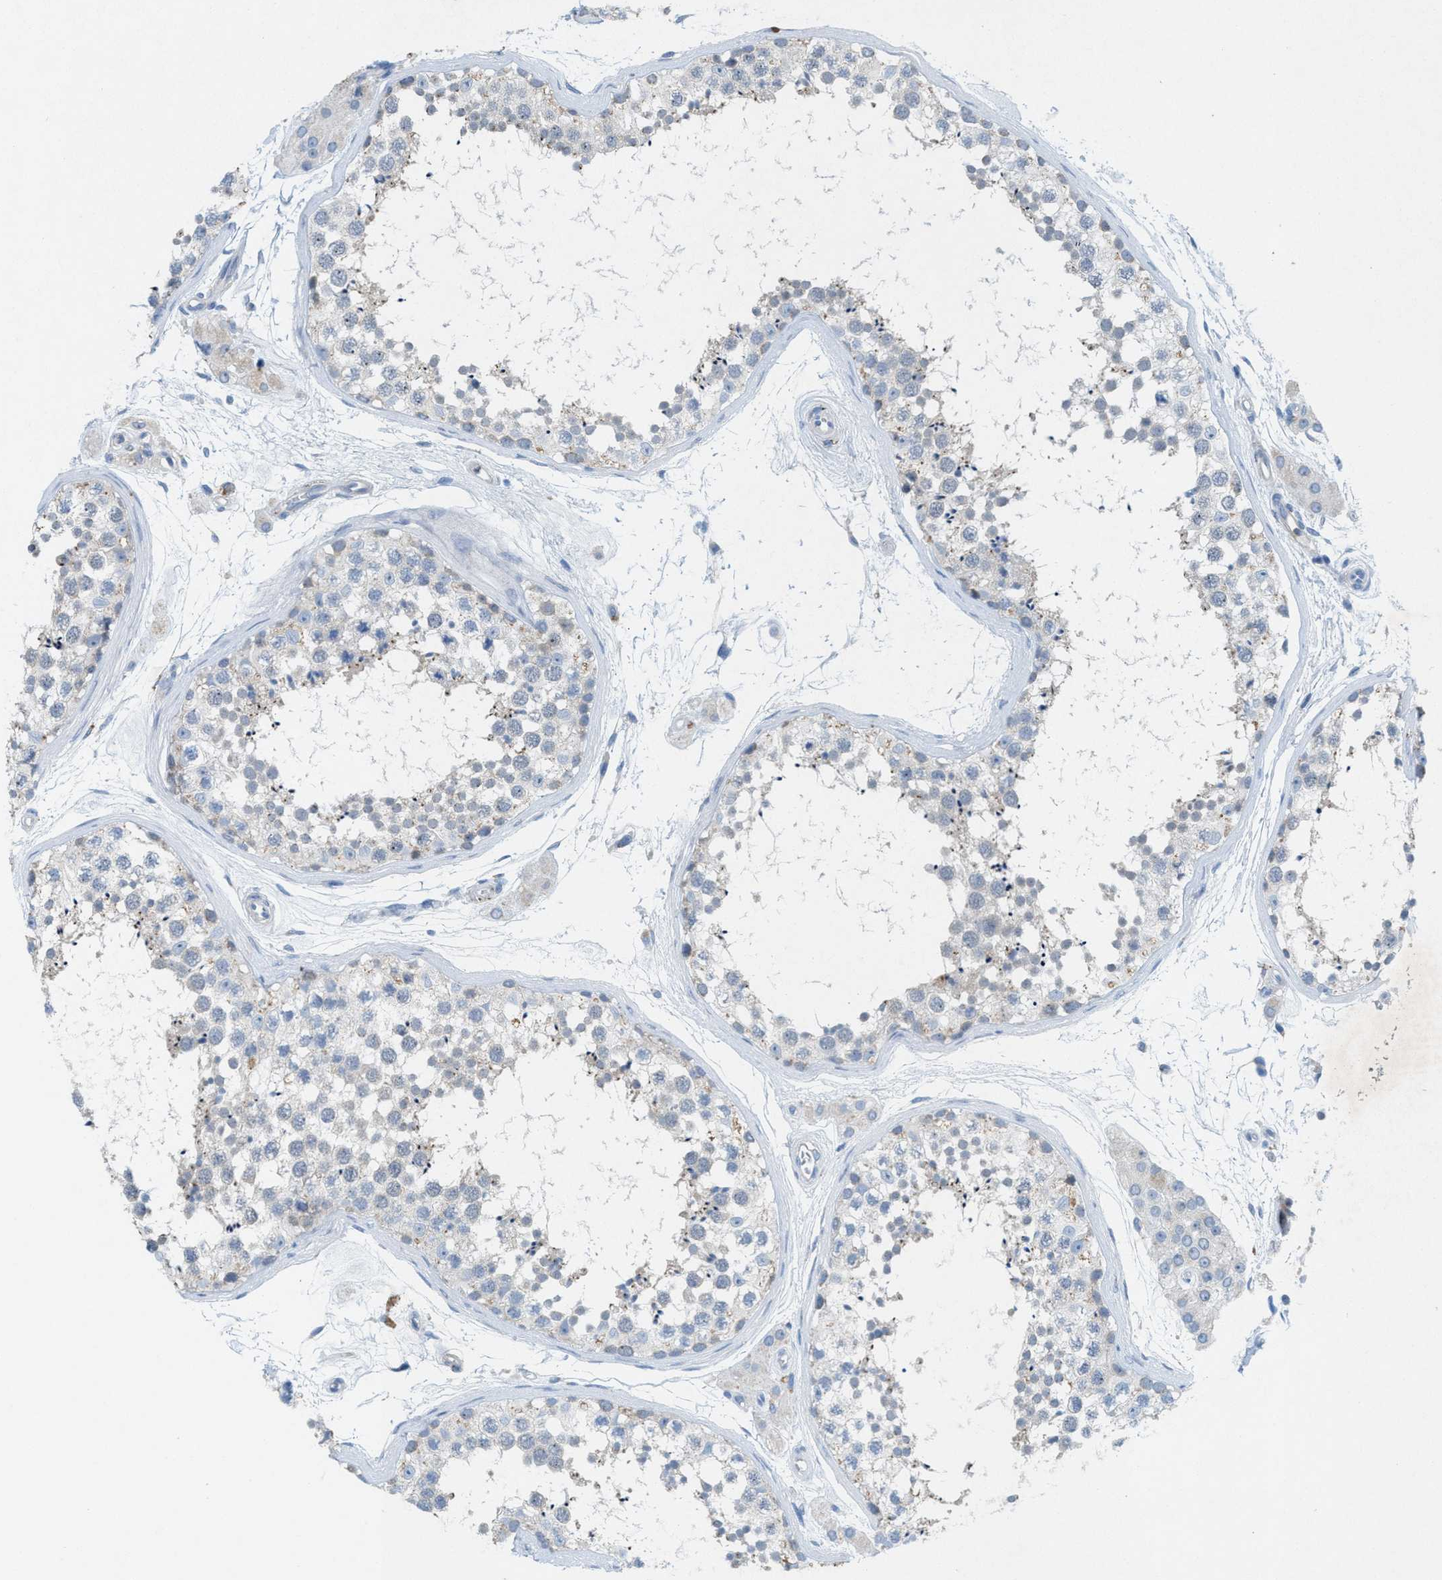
{"staining": {"intensity": "weak", "quantity": "<25%", "location": "cytoplasmic/membranous"}, "tissue": "testis", "cell_type": "Cells in seminiferous ducts", "image_type": "normal", "snomed": [{"axis": "morphology", "description": "Normal tissue, NOS"}, {"axis": "topography", "description": "Testis"}], "caption": "DAB immunohistochemical staining of unremarkable testis exhibits no significant staining in cells in seminiferous ducts.", "gene": "CKLF", "patient": {"sex": "male", "age": 56}}